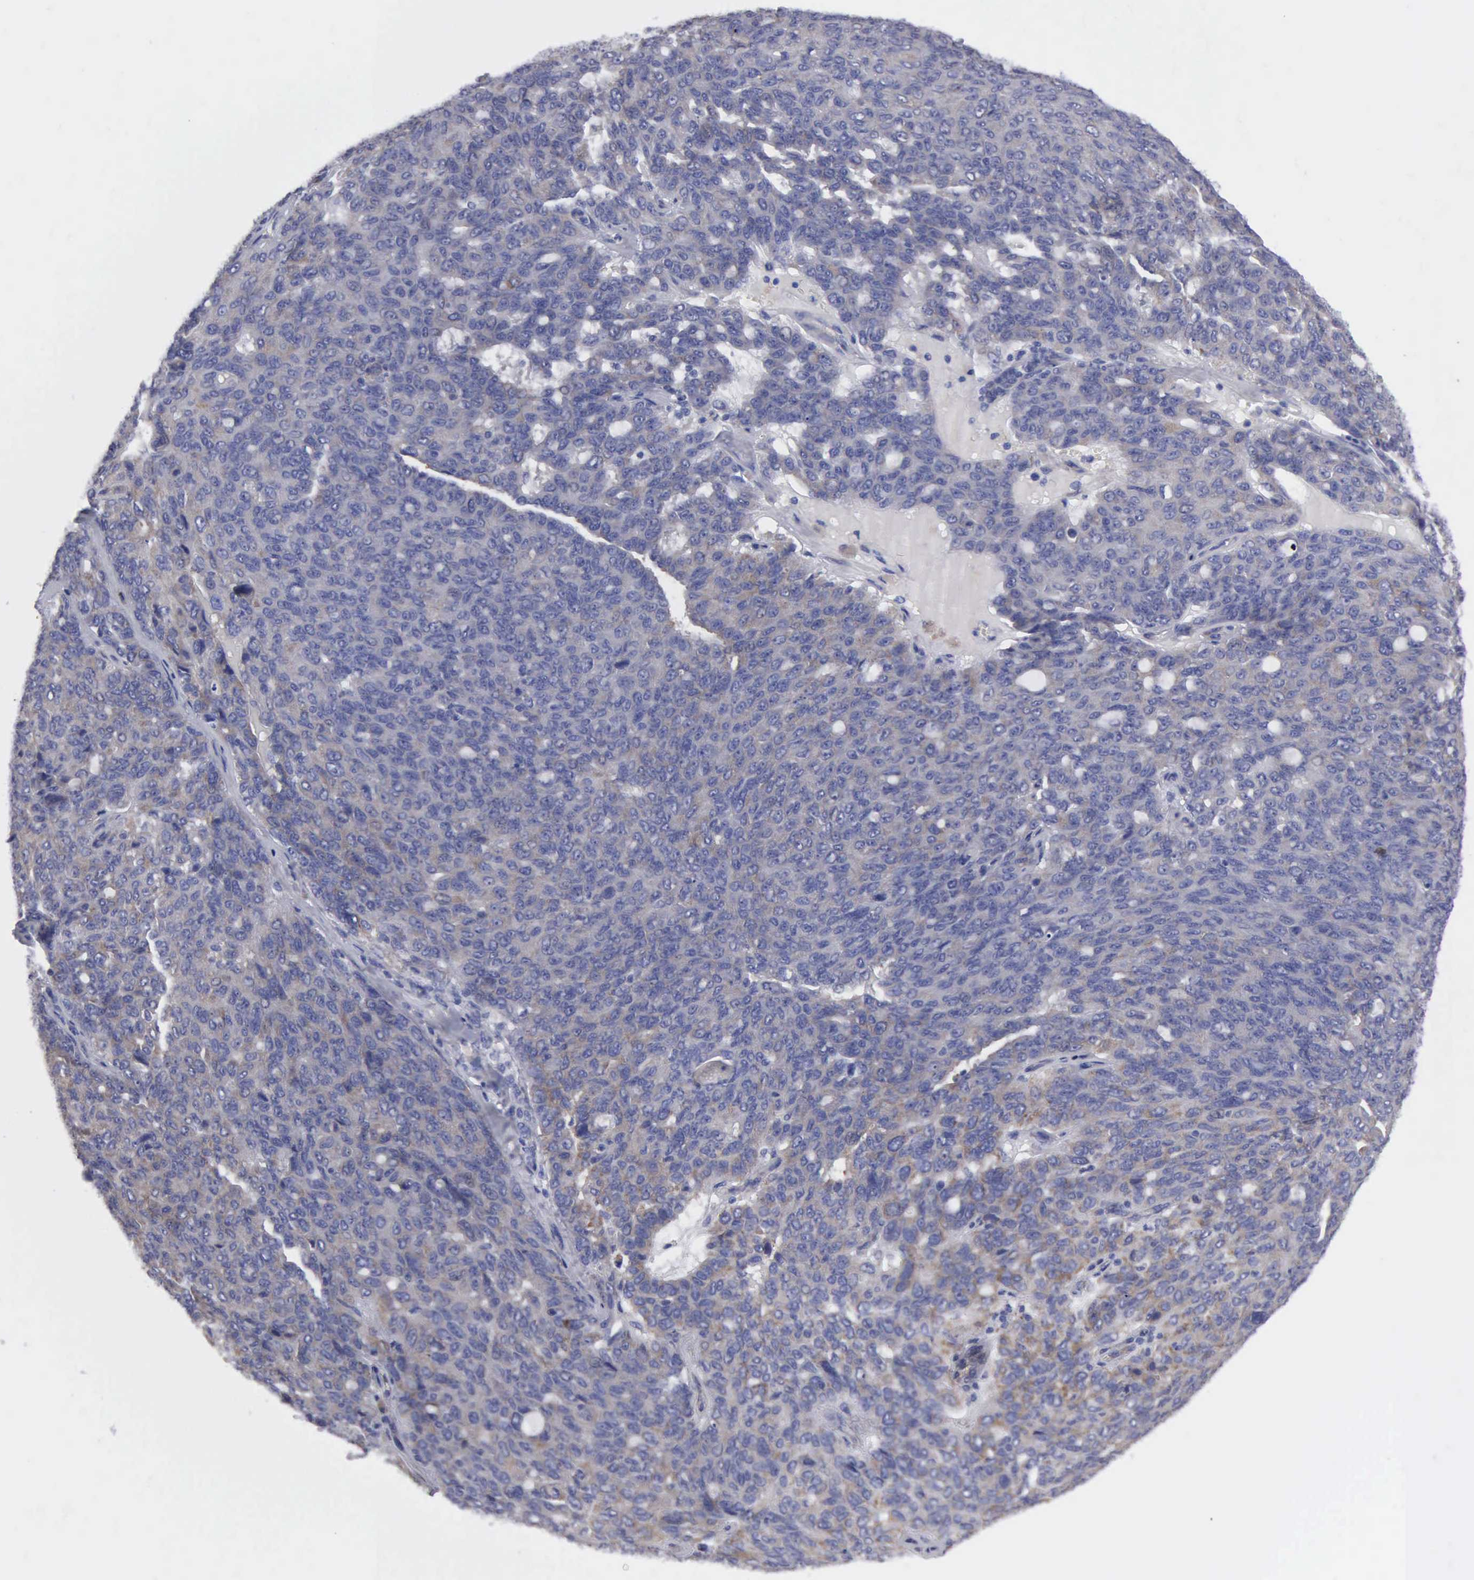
{"staining": {"intensity": "negative", "quantity": "none", "location": "none"}, "tissue": "ovarian cancer", "cell_type": "Tumor cells", "image_type": "cancer", "snomed": [{"axis": "morphology", "description": "Carcinoma, endometroid"}, {"axis": "topography", "description": "Ovary"}], "caption": "This photomicrograph is of ovarian cancer (endometroid carcinoma) stained with immunohistochemistry (IHC) to label a protein in brown with the nuclei are counter-stained blue. There is no staining in tumor cells.", "gene": "TXLNG", "patient": {"sex": "female", "age": 60}}